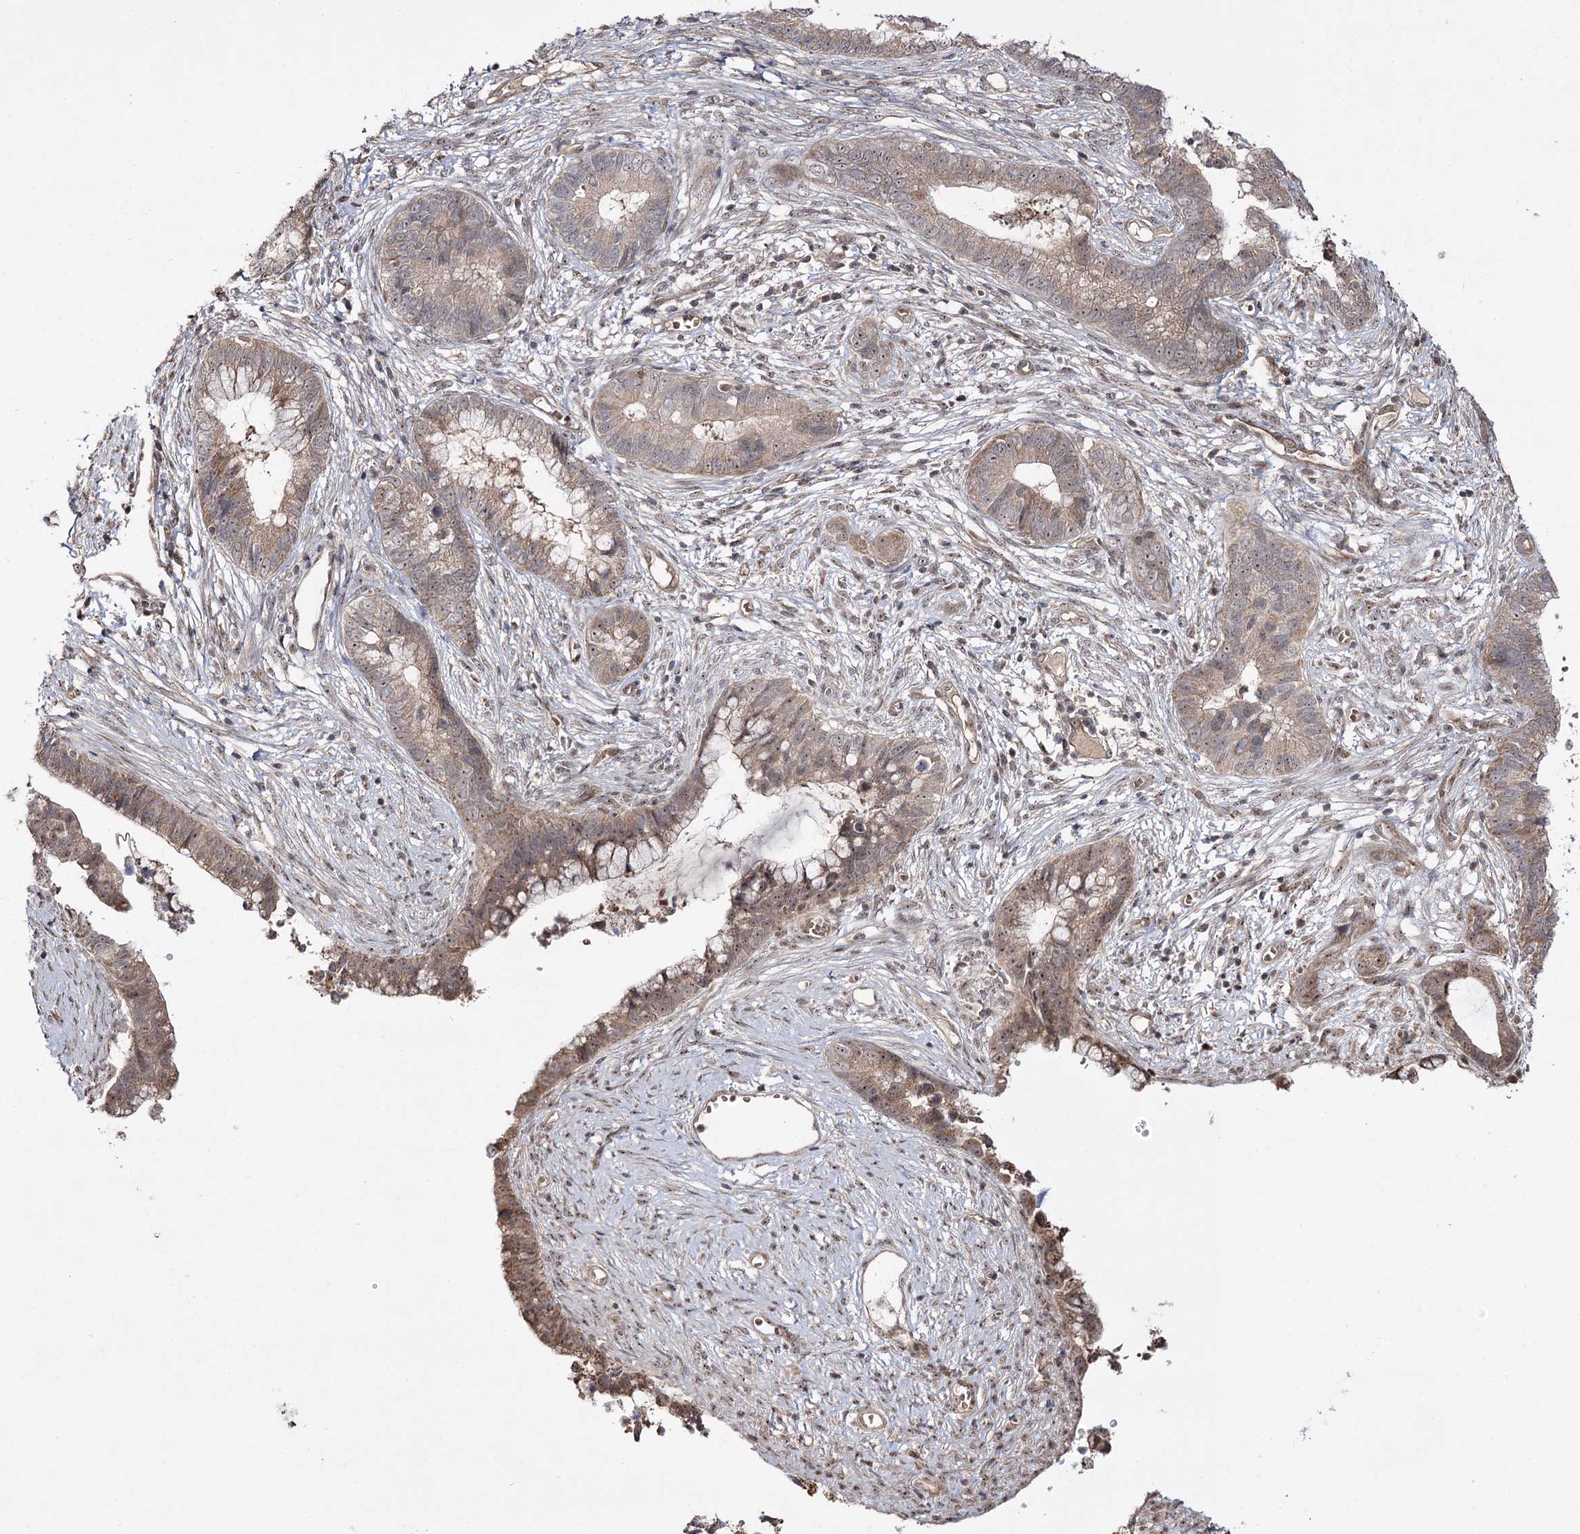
{"staining": {"intensity": "weak", "quantity": ">75%", "location": "cytoplasmic/membranous,nuclear"}, "tissue": "cervical cancer", "cell_type": "Tumor cells", "image_type": "cancer", "snomed": [{"axis": "morphology", "description": "Adenocarcinoma, NOS"}, {"axis": "topography", "description": "Cervix"}], "caption": "This is a photomicrograph of immunohistochemistry (IHC) staining of cervical cancer (adenocarcinoma), which shows weak staining in the cytoplasmic/membranous and nuclear of tumor cells.", "gene": "RRP9", "patient": {"sex": "female", "age": 44}}